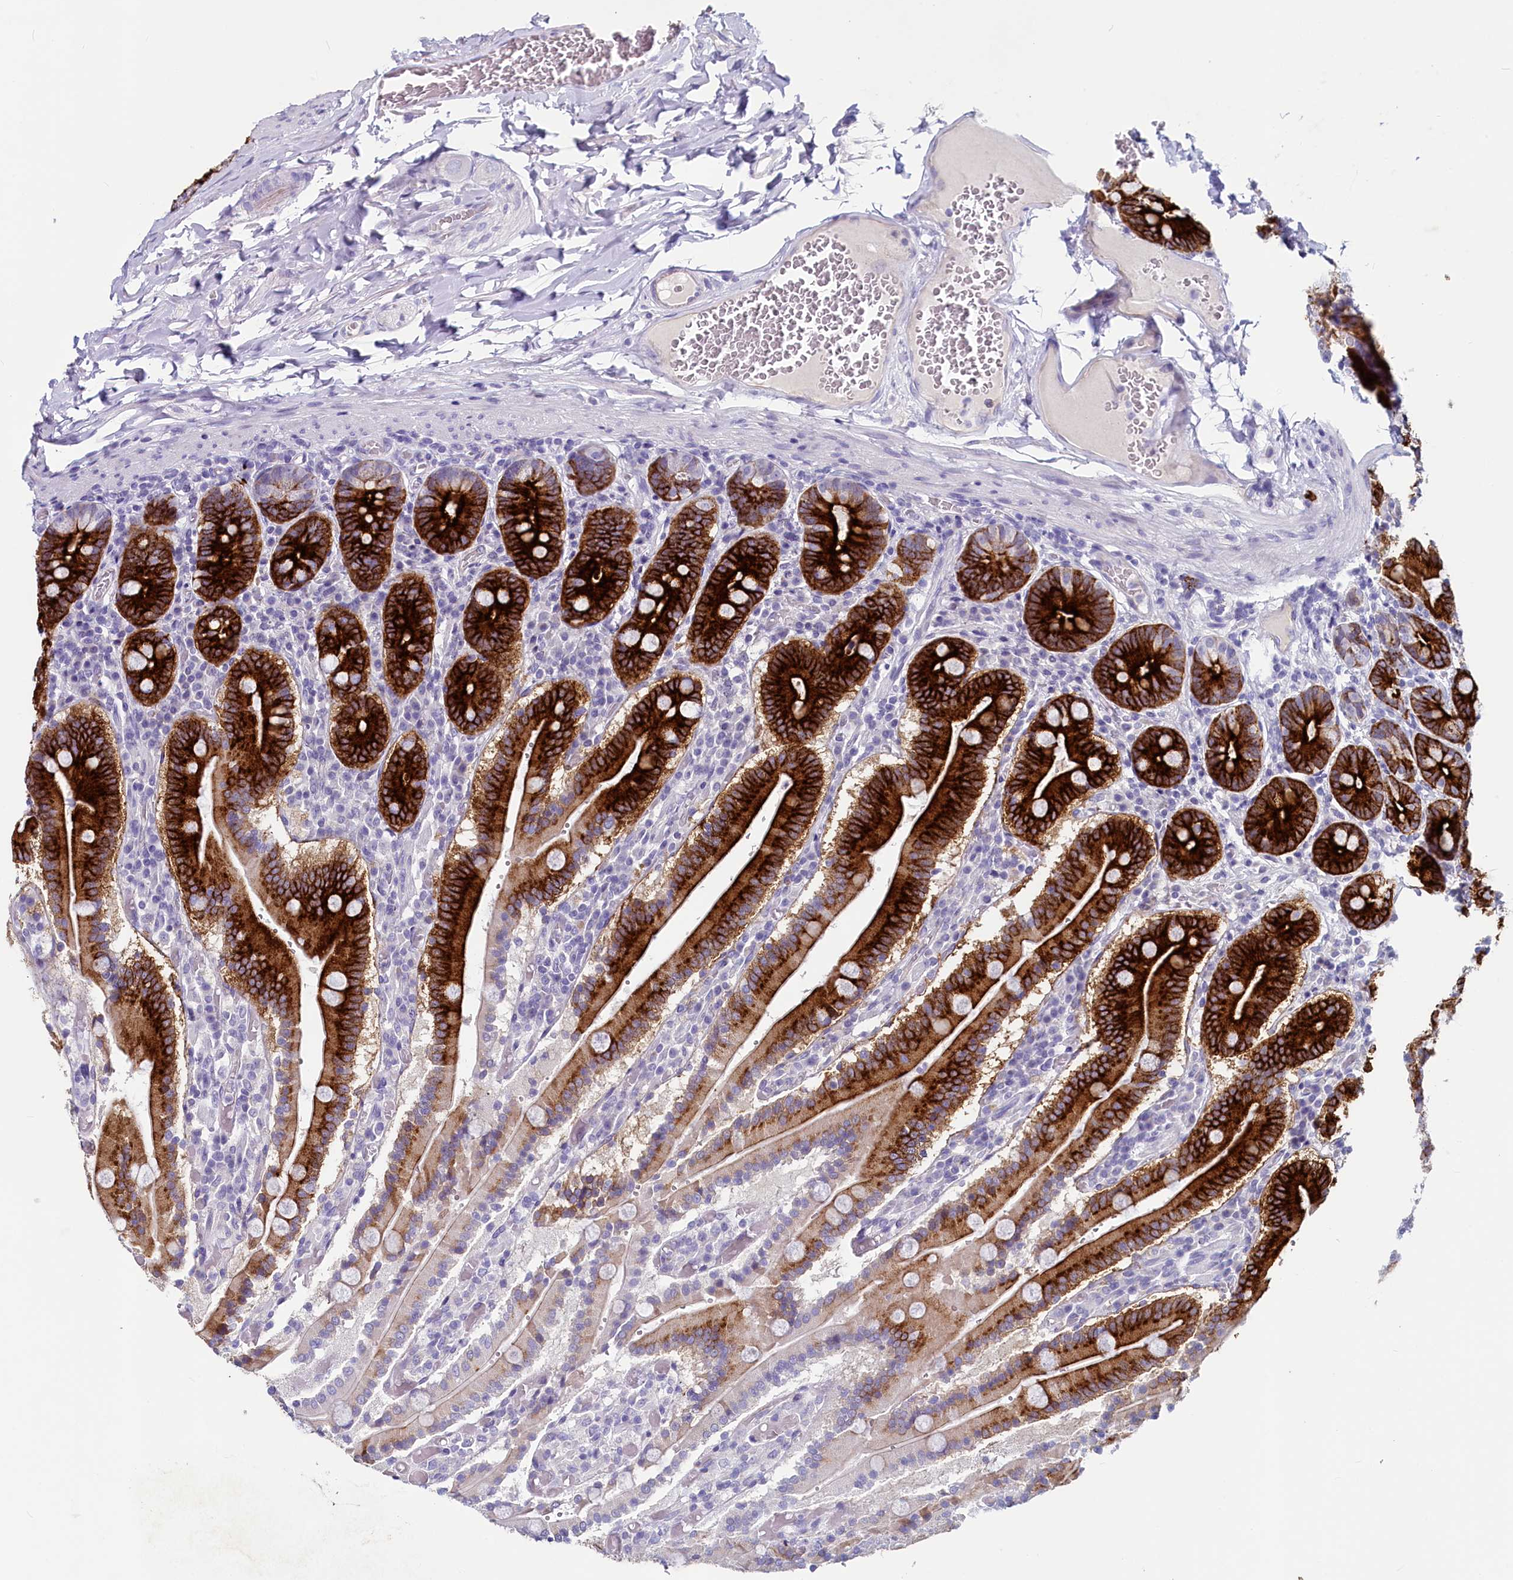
{"staining": {"intensity": "strong", "quantity": ">75%", "location": "cytoplasmic/membranous"}, "tissue": "duodenum", "cell_type": "Glandular cells", "image_type": "normal", "snomed": [{"axis": "morphology", "description": "Normal tissue, NOS"}, {"axis": "topography", "description": "Duodenum"}], "caption": "Immunohistochemistry (IHC) photomicrograph of normal duodenum: human duodenum stained using IHC shows high levels of strong protein expression localized specifically in the cytoplasmic/membranous of glandular cells, appearing as a cytoplasmic/membranous brown color.", "gene": "INSC", "patient": {"sex": "female", "age": 62}}